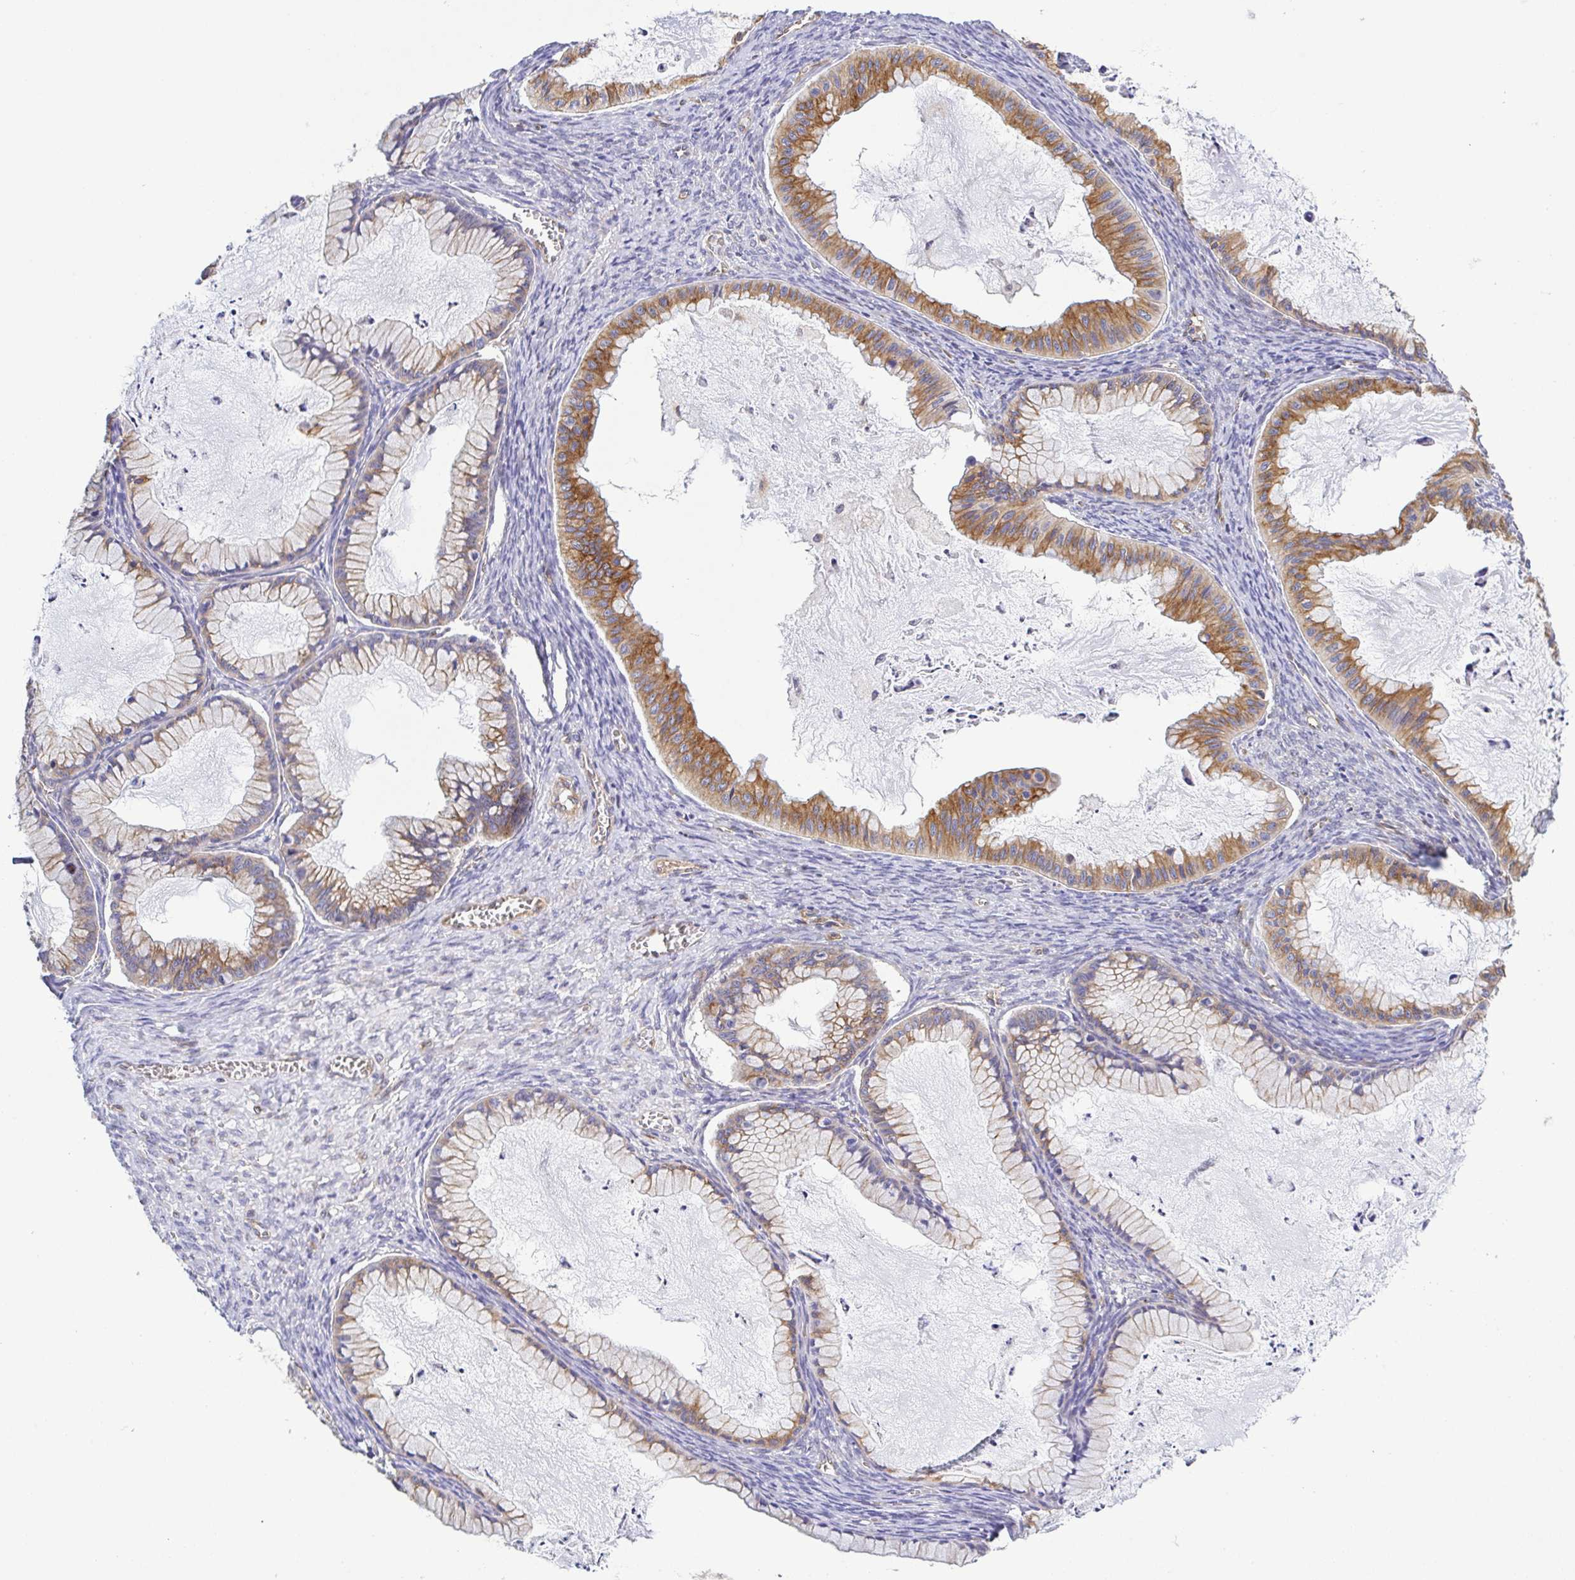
{"staining": {"intensity": "moderate", "quantity": ">75%", "location": "cytoplasmic/membranous"}, "tissue": "ovarian cancer", "cell_type": "Tumor cells", "image_type": "cancer", "snomed": [{"axis": "morphology", "description": "Cystadenocarcinoma, mucinous, NOS"}, {"axis": "topography", "description": "Ovary"}], "caption": "Tumor cells reveal moderate cytoplasmic/membranous positivity in about >75% of cells in ovarian cancer. (IHC, brightfield microscopy, high magnification).", "gene": "KIF5B", "patient": {"sex": "female", "age": 72}}